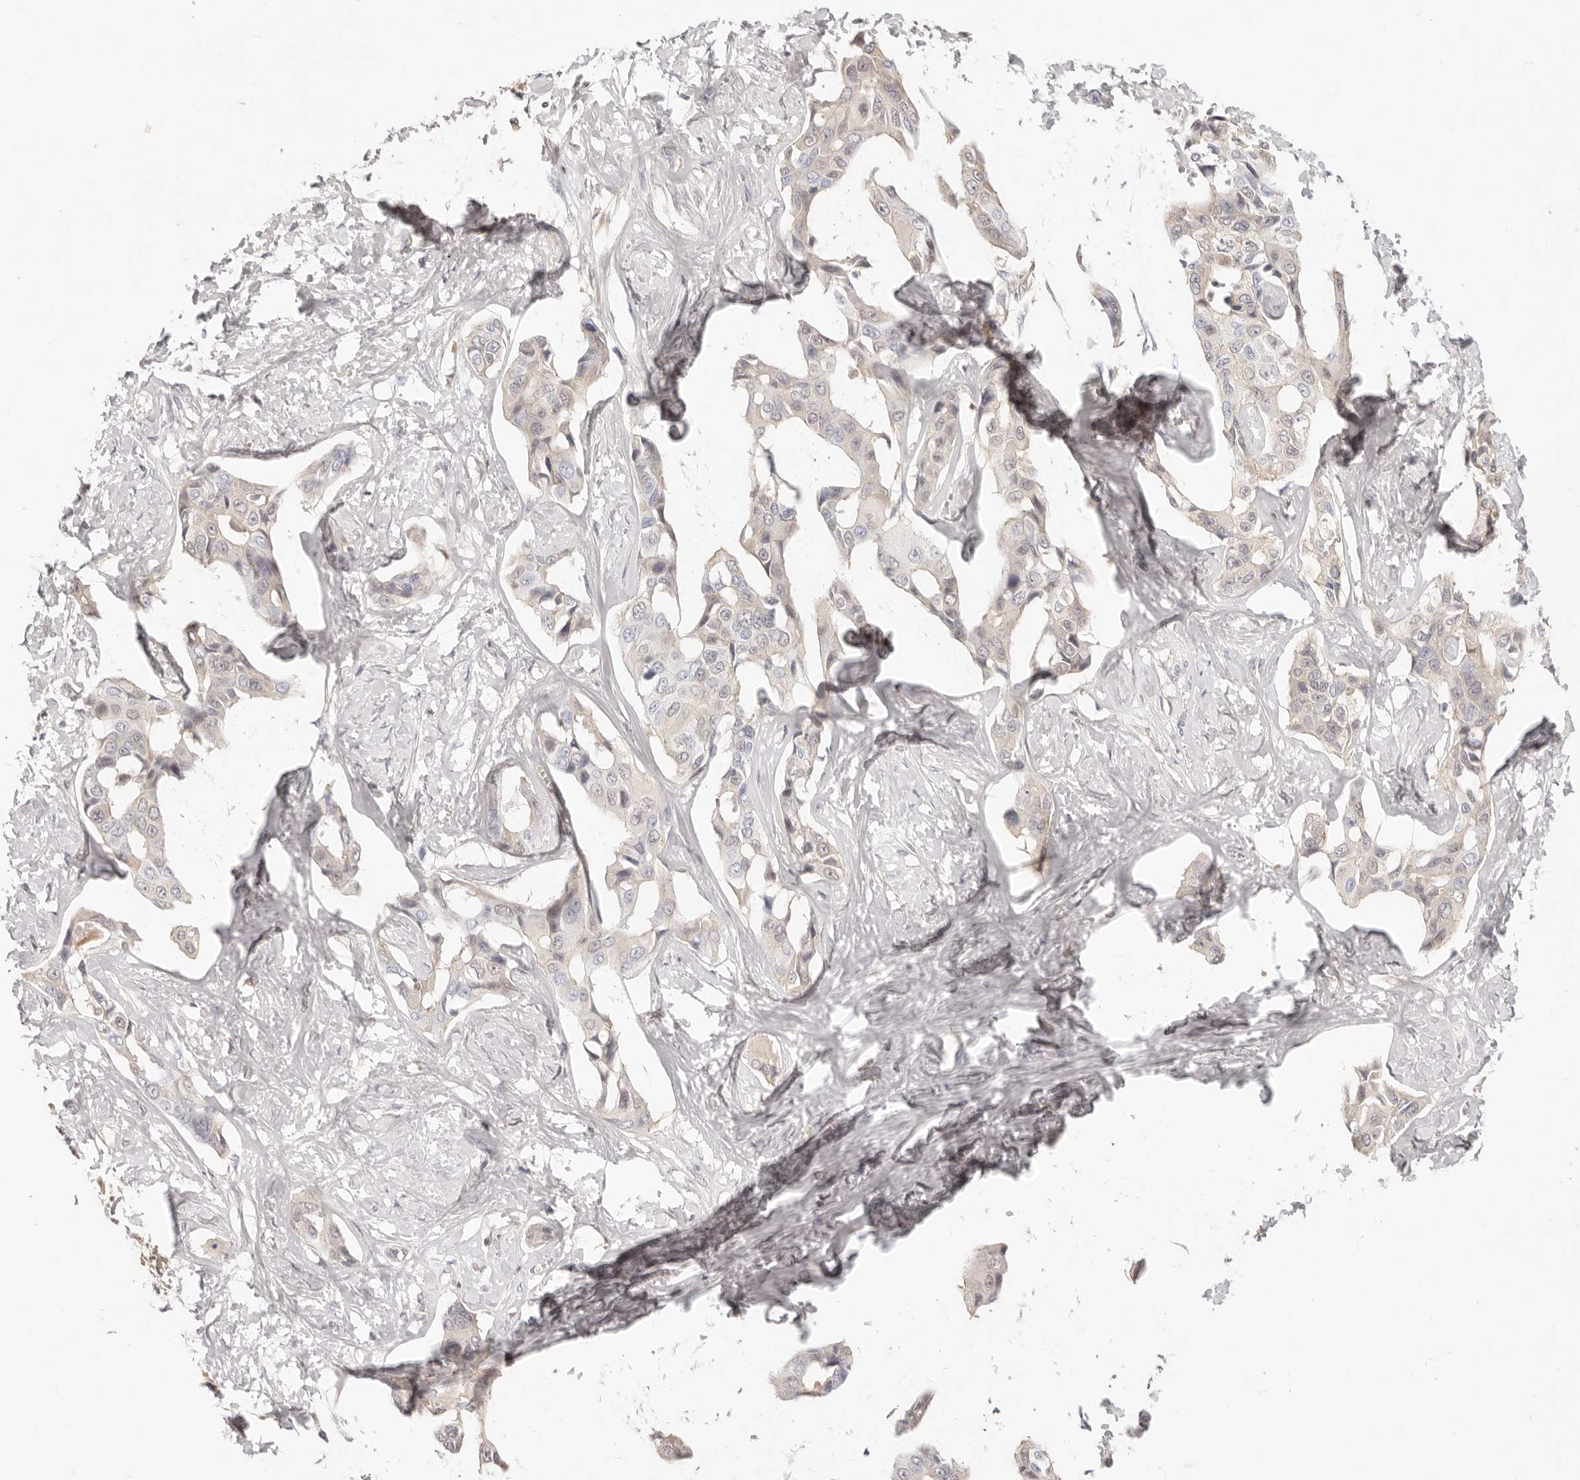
{"staining": {"intensity": "weak", "quantity": "<25%", "location": "cytoplasmic/membranous"}, "tissue": "liver cancer", "cell_type": "Tumor cells", "image_type": "cancer", "snomed": [{"axis": "morphology", "description": "Cholangiocarcinoma"}, {"axis": "topography", "description": "Liver"}], "caption": "Histopathology image shows no protein expression in tumor cells of liver cholangiocarcinoma tissue.", "gene": "FABP1", "patient": {"sex": "male", "age": 59}}